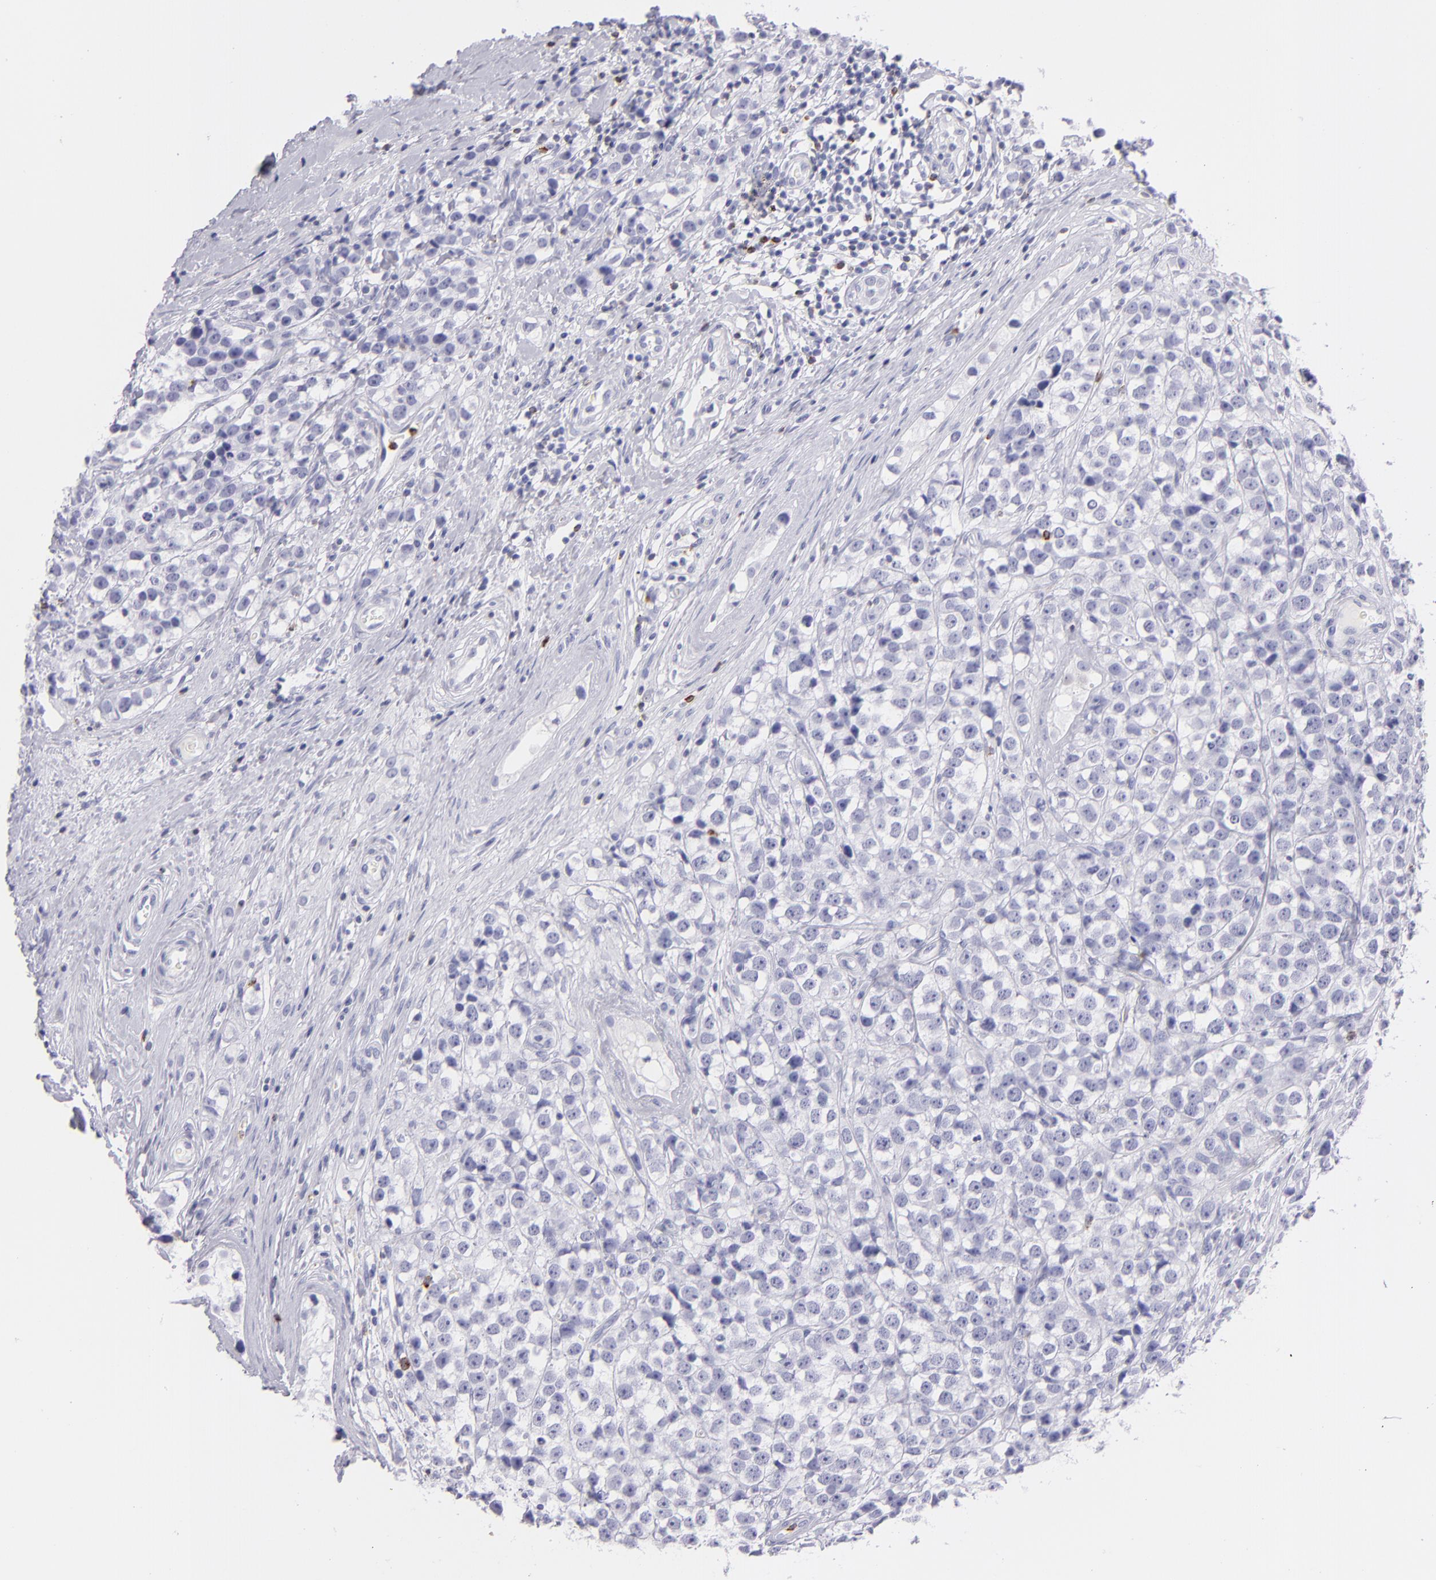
{"staining": {"intensity": "negative", "quantity": "none", "location": "none"}, "tissue": "testis cancer", "cell_type": "Tumor cells", "image_type": "cancer", "snomed": [{"axis": "morphology", "description": "Seminoma, NOS"}, {"axis": "topography", "description": "Testis"}], "caption": "The immunohistochemistry (IHC) photomicrograph has no significant expression in tumor cells of seminoma (testis) tissue.", "gene": "PRF1", "patient": {"sex": "male", "age": 25}}